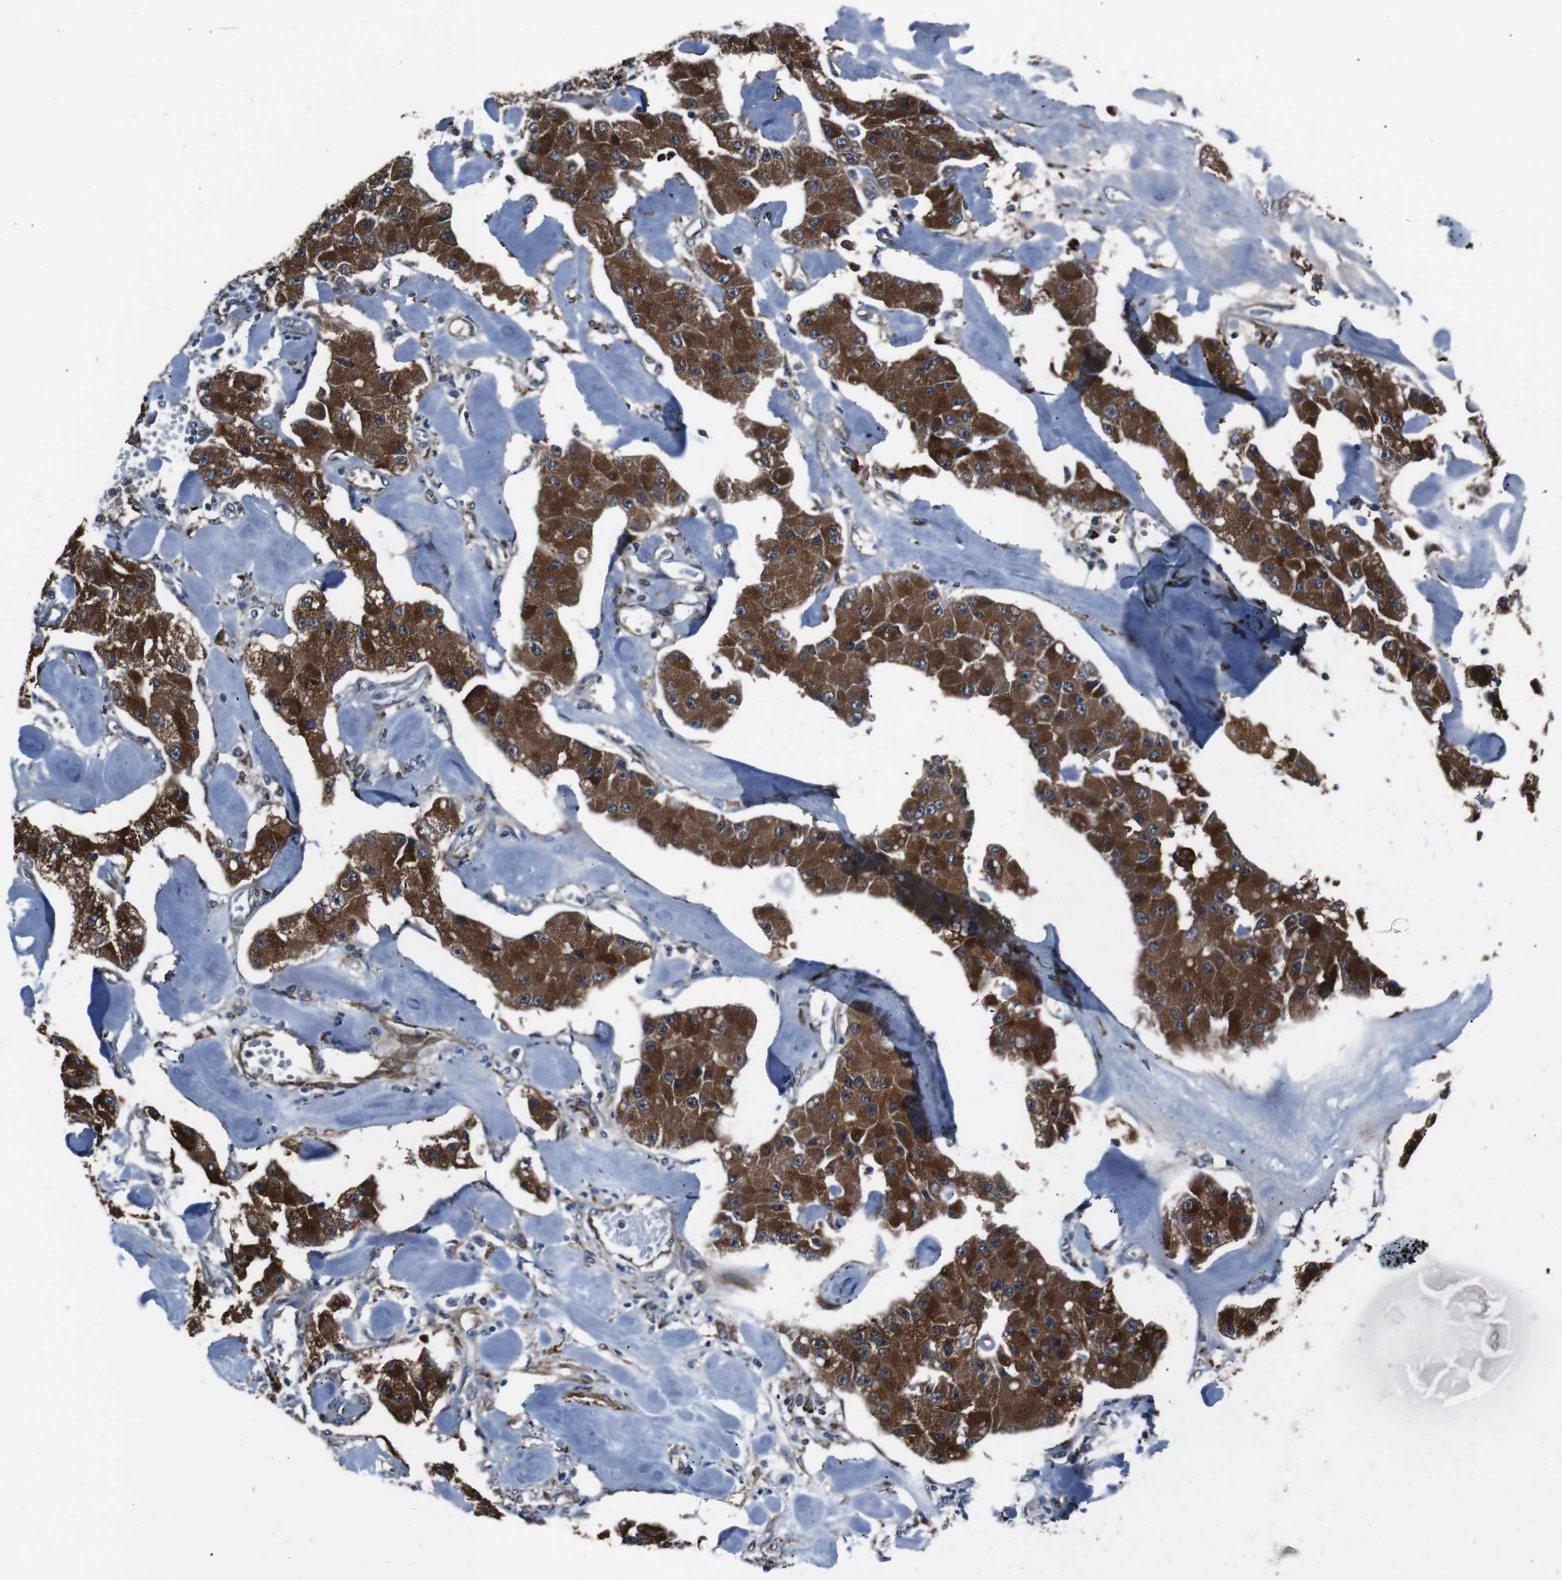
{"staining": {"intensity": "strong", "quantity": ">75%", "location": "cytoplasmic/membranous"}, "tissue": "carcinoid", "cell_type": "Tumor cells", "image_type": "cancer", "snomed": [{"axis": "morphology", "description": "Carcinoid, malignant, NOS"}, {"axis": "topography", "description": "Pancreas"}], "caption": "This micrograph shows carcinoid (malignant) stained with immunohistochemistry to label a protein in brown. The cytoplasmic/membranous of tumor cells show strong positivity for the protein. Nuclei are counter-stained blue.", "gene": "EIF4A2", "patient": {"sex": "male", "age": 41}}